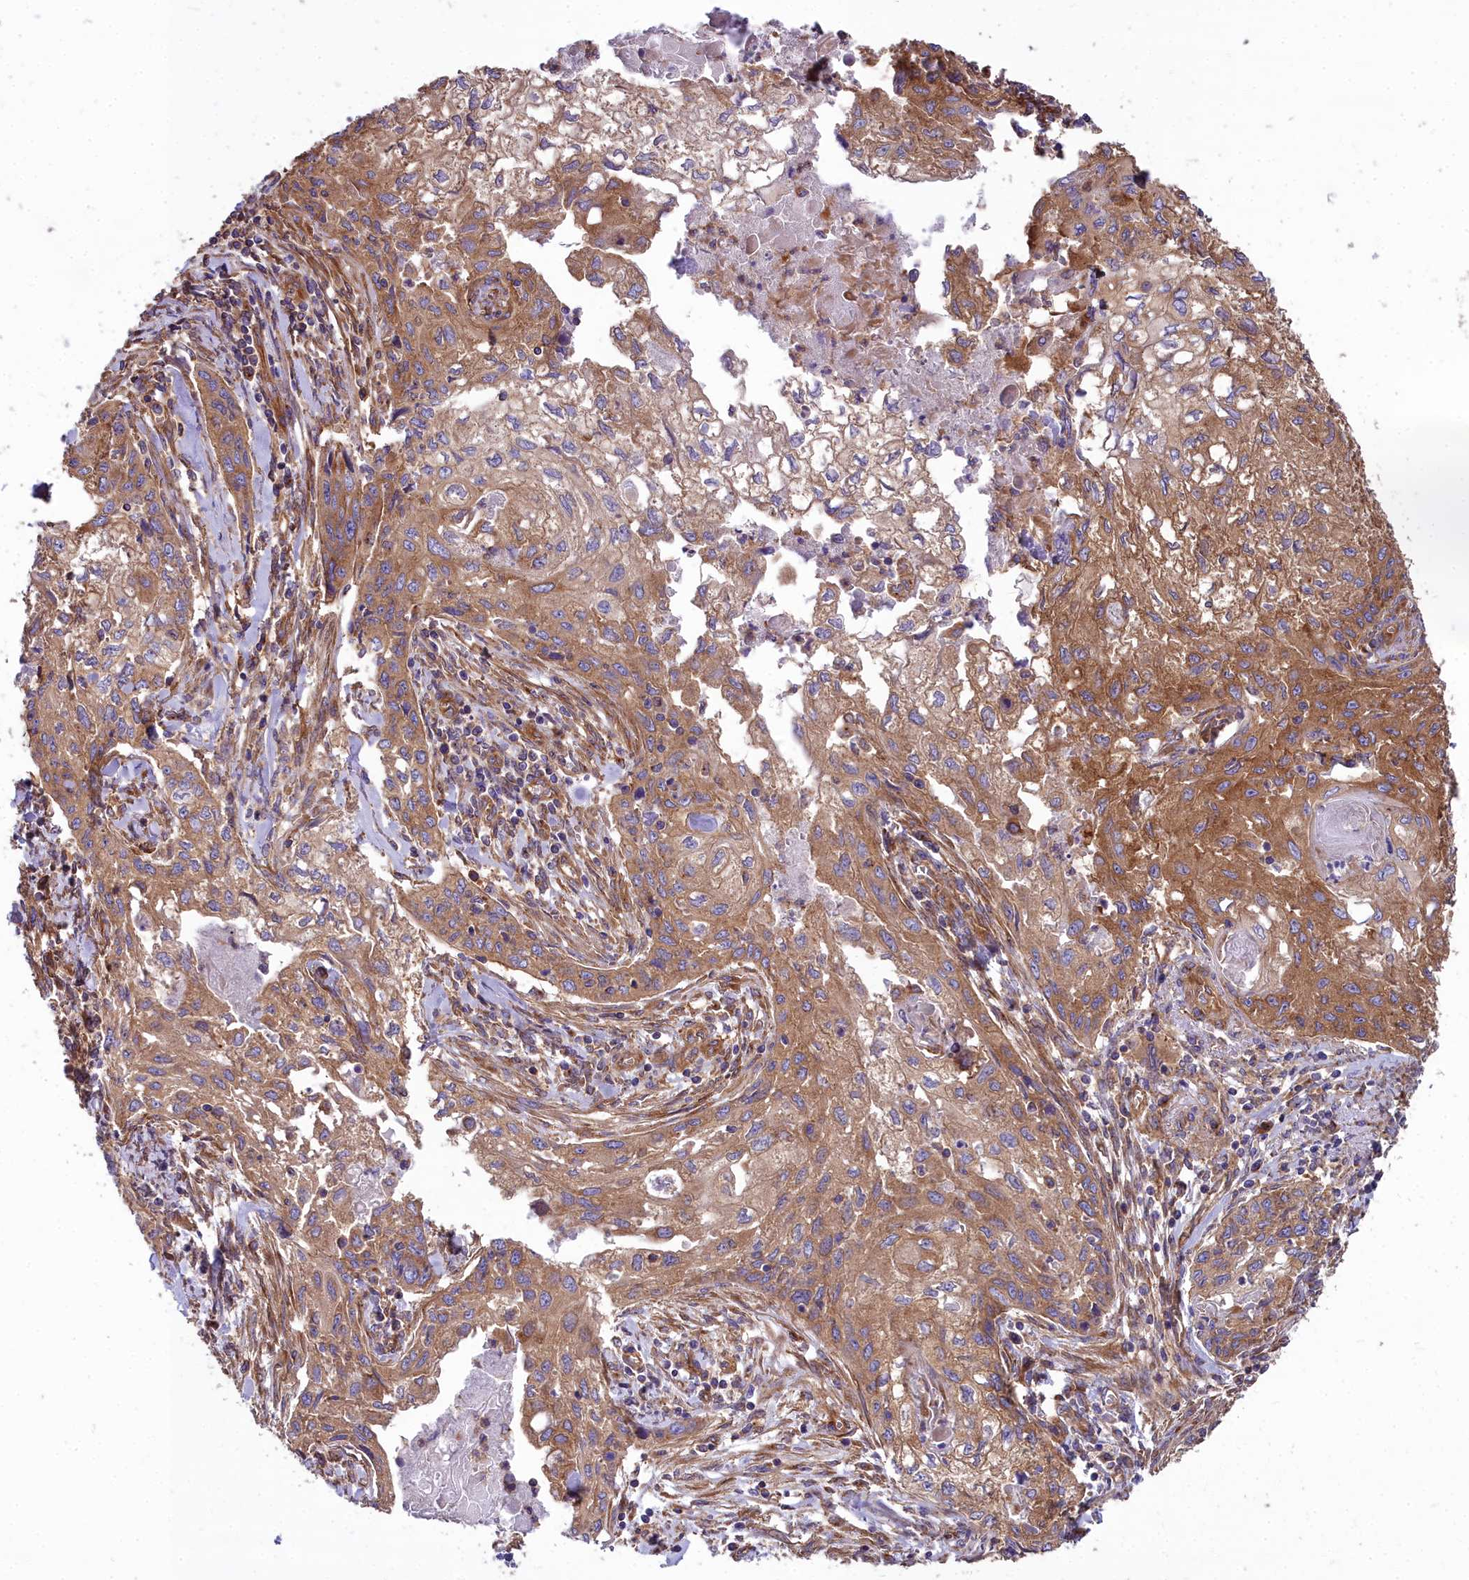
{"staining": {"intensity": "moderate", "quantity": ">75%", "location": "cytoplasmic/membranous"}, "tissue": "cervical cancer", "cell_type": "Tumor cells", "image_type": "cancer", "snomed": [{"axis": "morphology", "description": "Squamous cell carcinoma, NOS"}, {"axis": "topography", "description": "Cervix"}], "caption": "Cervical squamous cell carcinoma stained for a protein demonstrates moderate cytoplasmic/membranous positivity in tumor cells.", "gene": "DCTN3", "patient": {"sex": "female", "age": 67}}